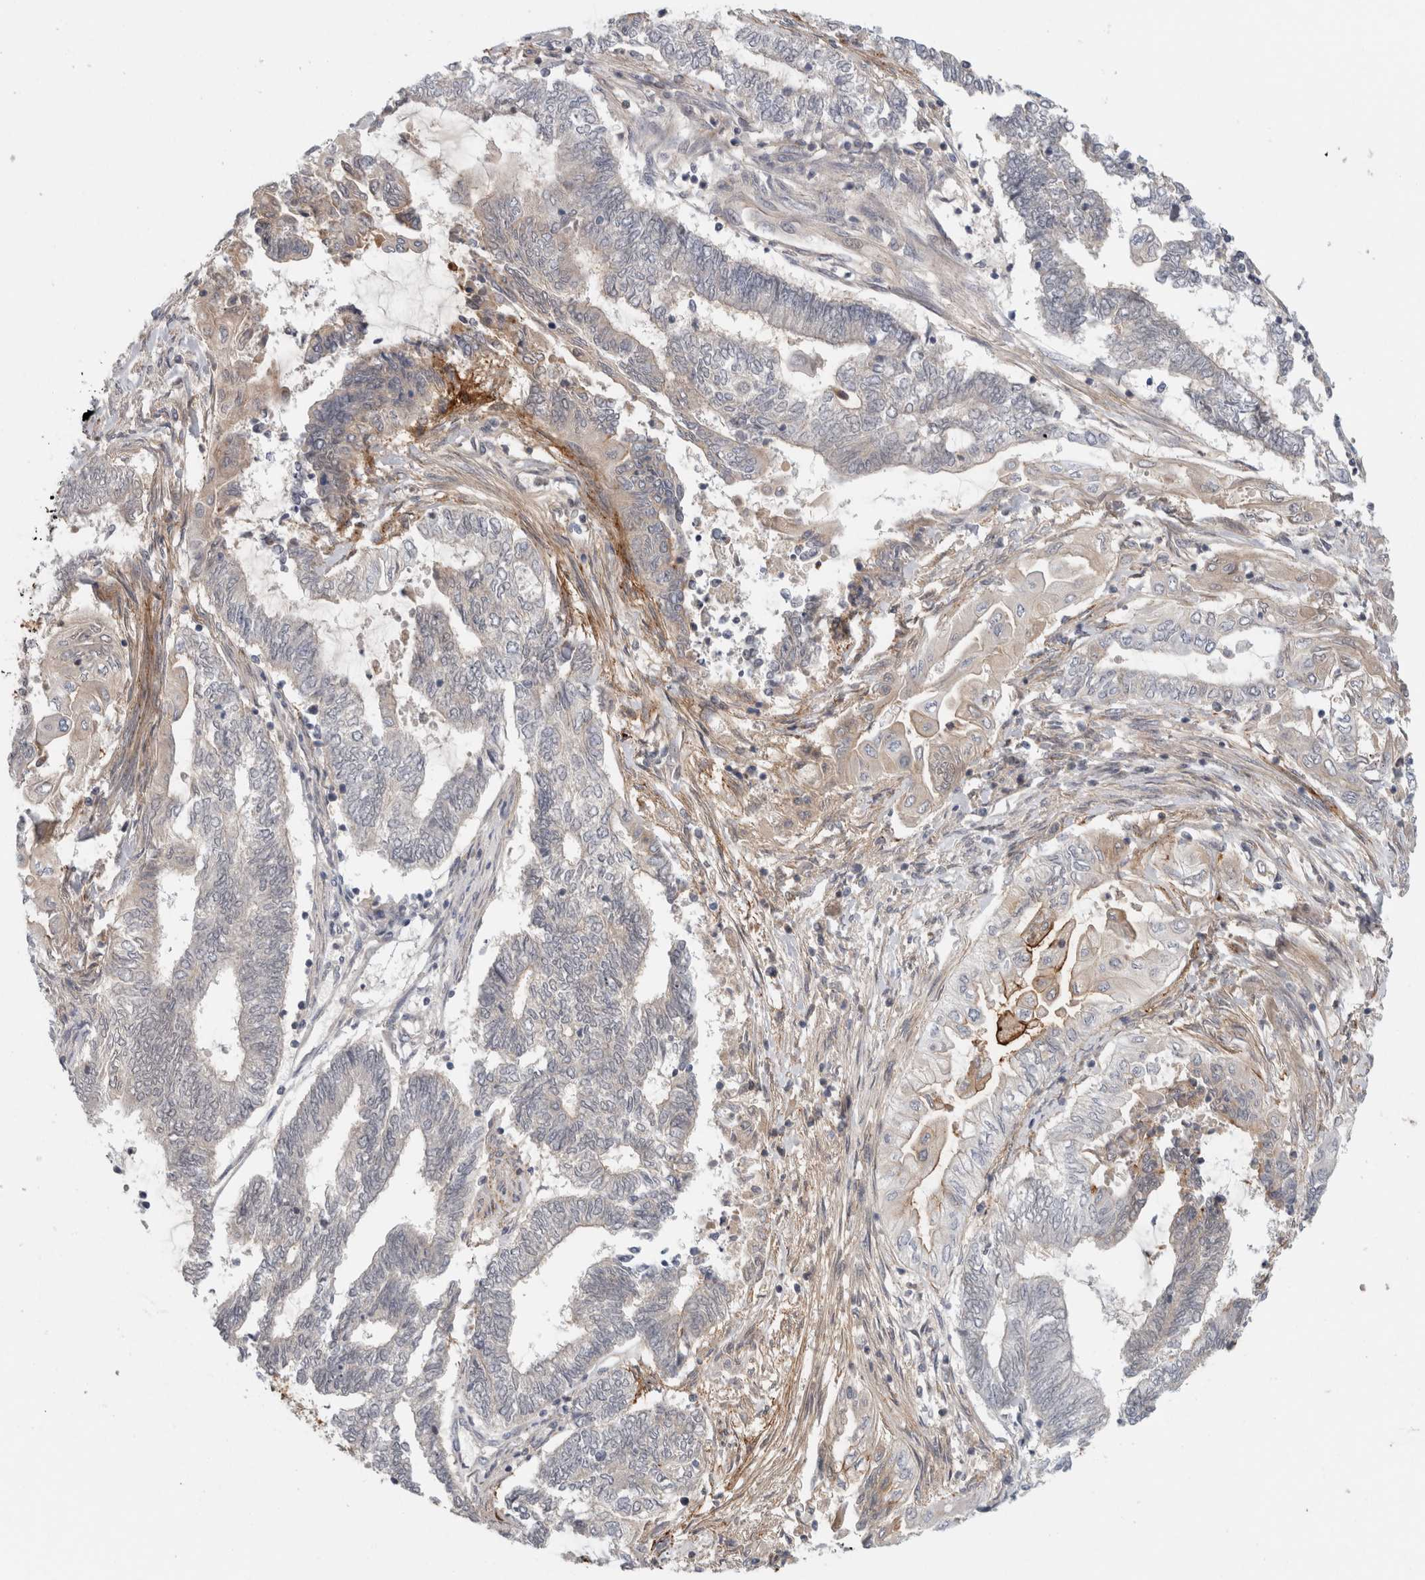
{"staining": {"intensity": "negative", "quantity": "none", "location": "none"}, "tissue": "endometrial cancer", "cell_type": "Tumor cells", "image_type": "cancer", "snomed": [{"axis": "morphology", "description": "Adenocarcinoma, NOS"}, {"axis": "topography", "description": "Uterus"}, {"axis": "topography", "description": "Endometrium"}], "caption": "Immunohistochemical staining of human endometrial cancer exhibits no significant staining in tumor cells.", "gene": "CD55", "patient": {"sex": "female", "age": 70}}